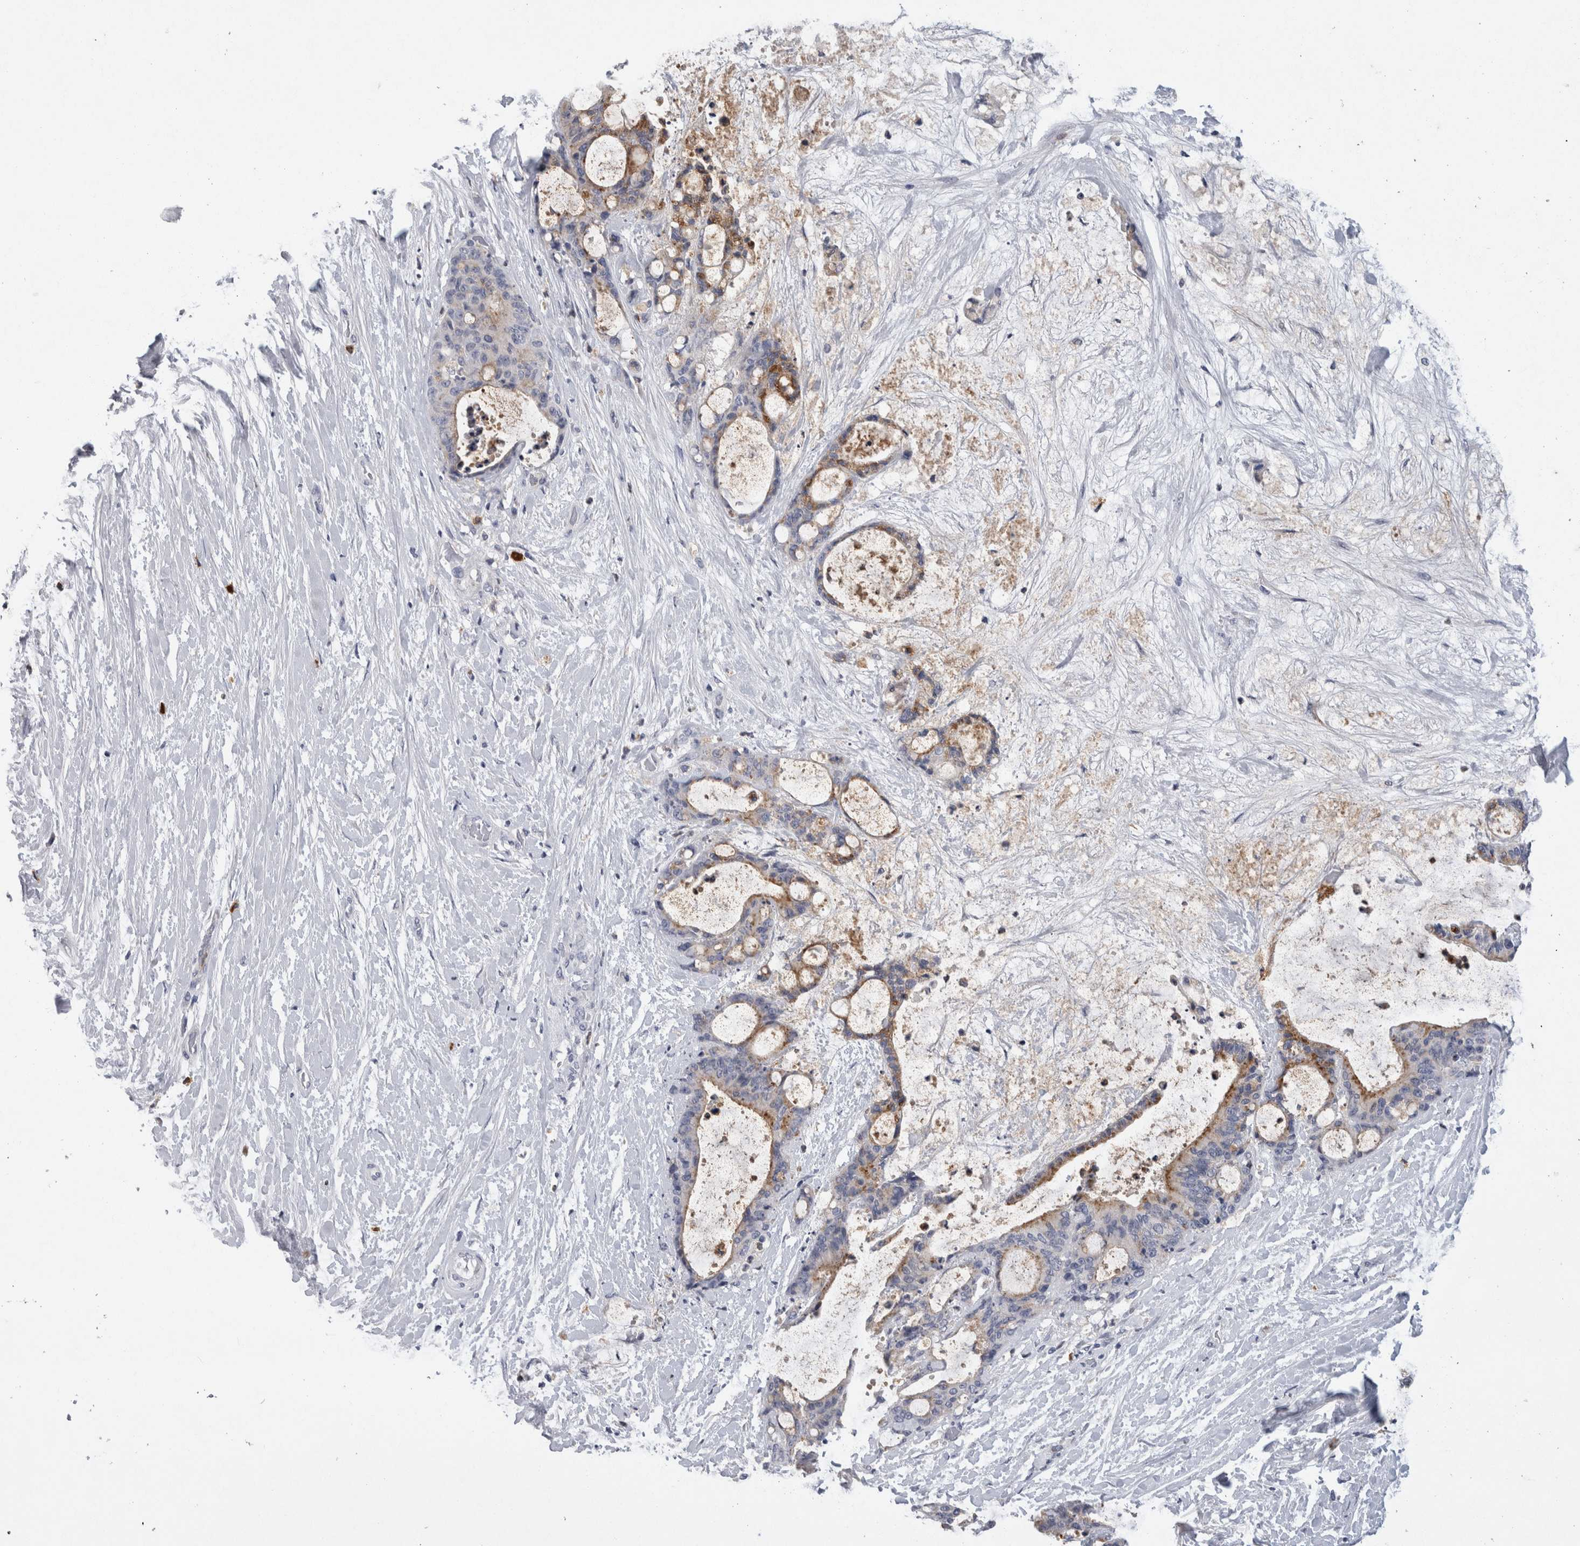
{"staining": {"intensity": "moderate", "quantity": "25%-75%", "location": "cytoplasmic/membranous"}, "tissue": "liver cancer", "cell_type": "Tumor cells", "image_type": "cancer", "snomed": [{"axis": "morphology", "description": "Cholangiocarcinoma"}, {"axis": "topography", "description": "Liver"}], "caption": "Protein staining by immunohistochemistry (IHC) demonstrates moderate cytoplasmic/membranous positivity in about 25%-75% of tumor cells in liver cholangiocarcinoma.", "gene": "CD63", "patient": {"sex": "female", "age": 73}}